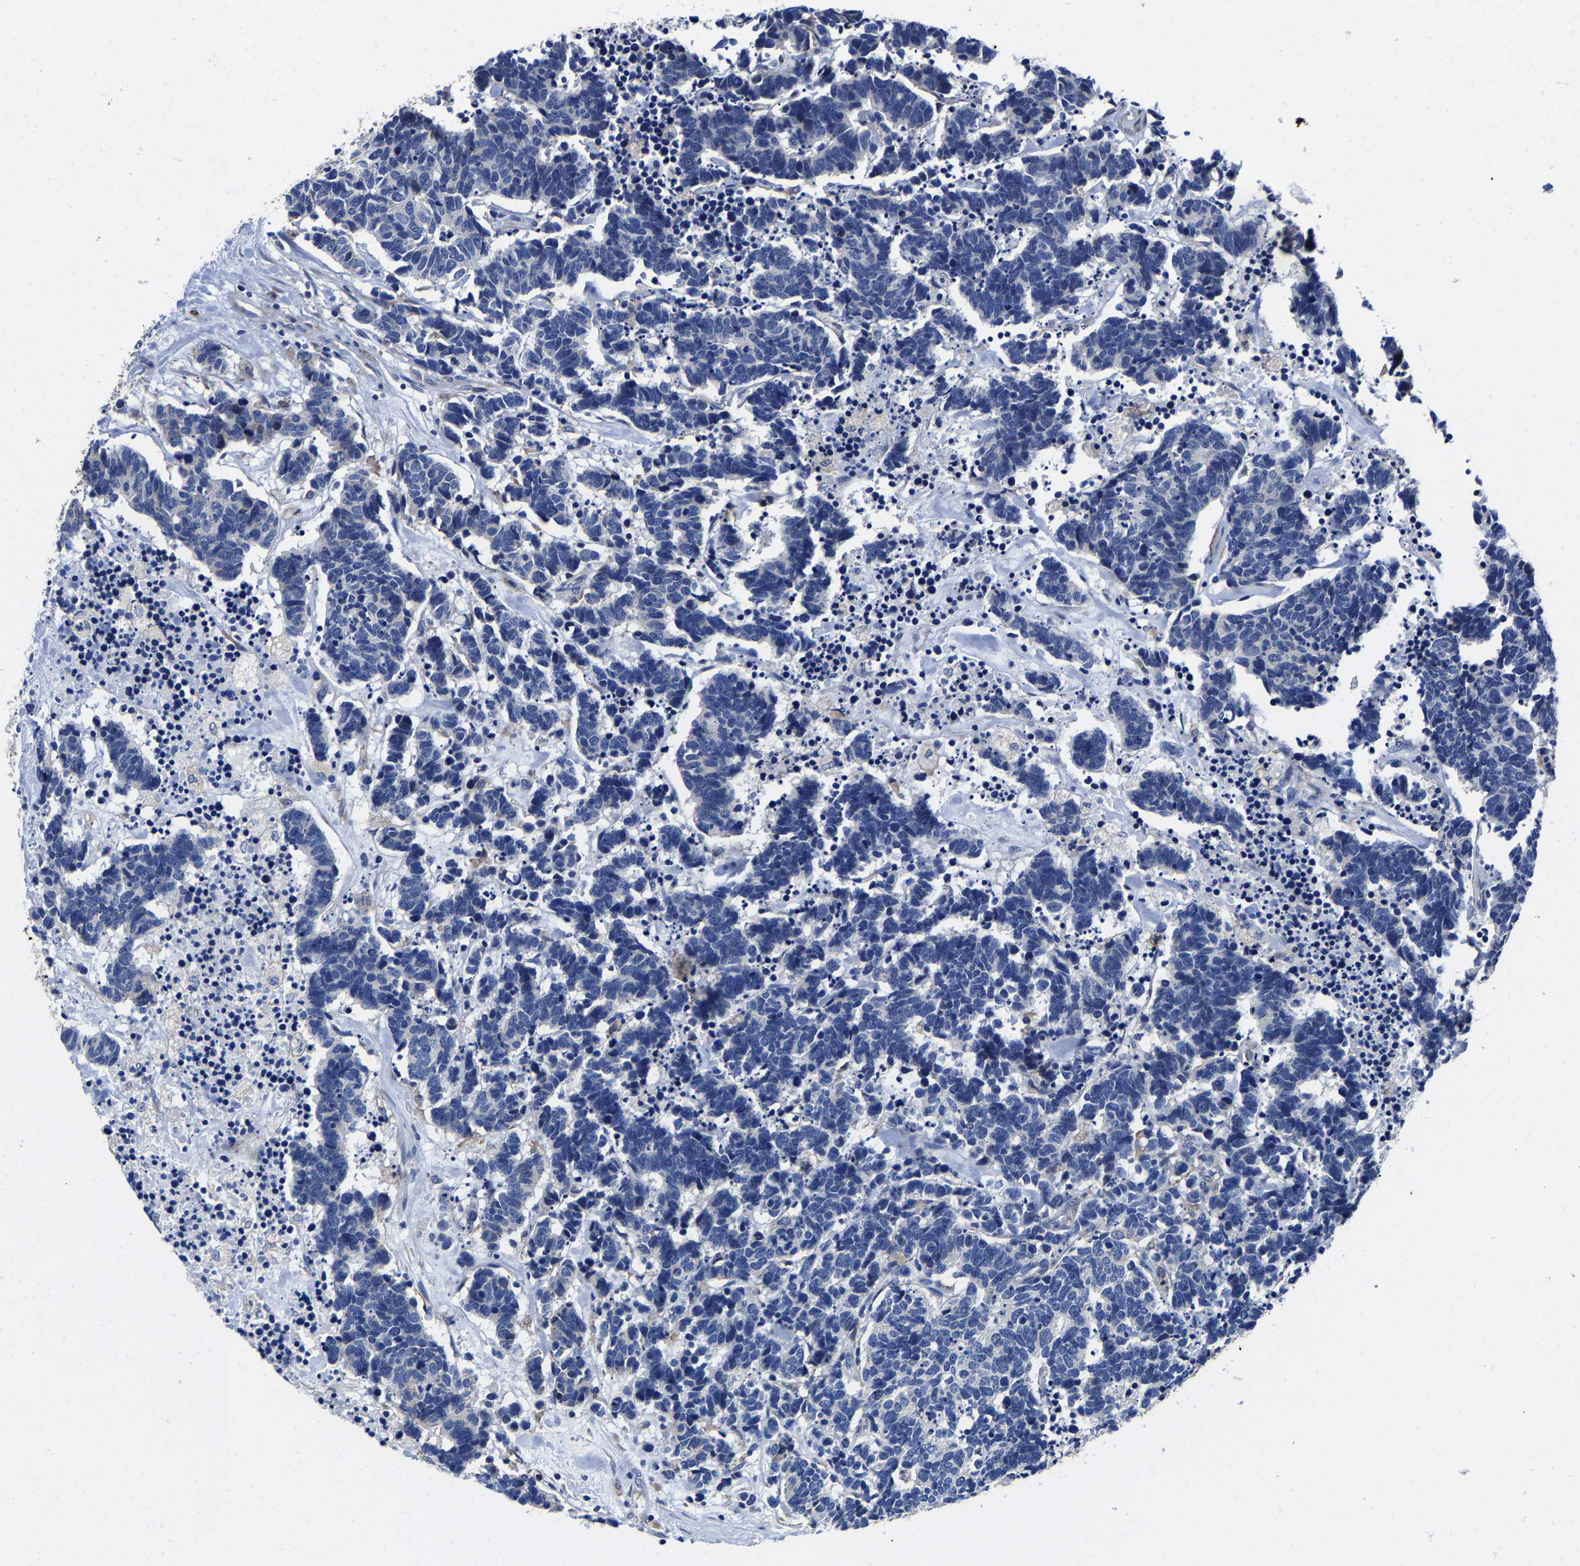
{"staining": {"intensity": "negative", "quantity": "none", "location": "none"}, "tissue": "carcinoid", "cell_type": "Tumor cells", "image_type": "cancer", "snomed": [{"axis": "morphology", "description": "Carcinoma, NOS"}, {"axis": "morphology", "description": "Carcinoid, malignant, NOS"}, {"axis": "topography", "description": "Urinary bladder"}], "caption": "Immunohistochemistry (IHC) of carcinoma exhibits no positivity in tumor cells. (IHC, brightfield microscopy, high magnification).", "gene": "SRPK2", "patient": {"sex": "male", "age": 57}}